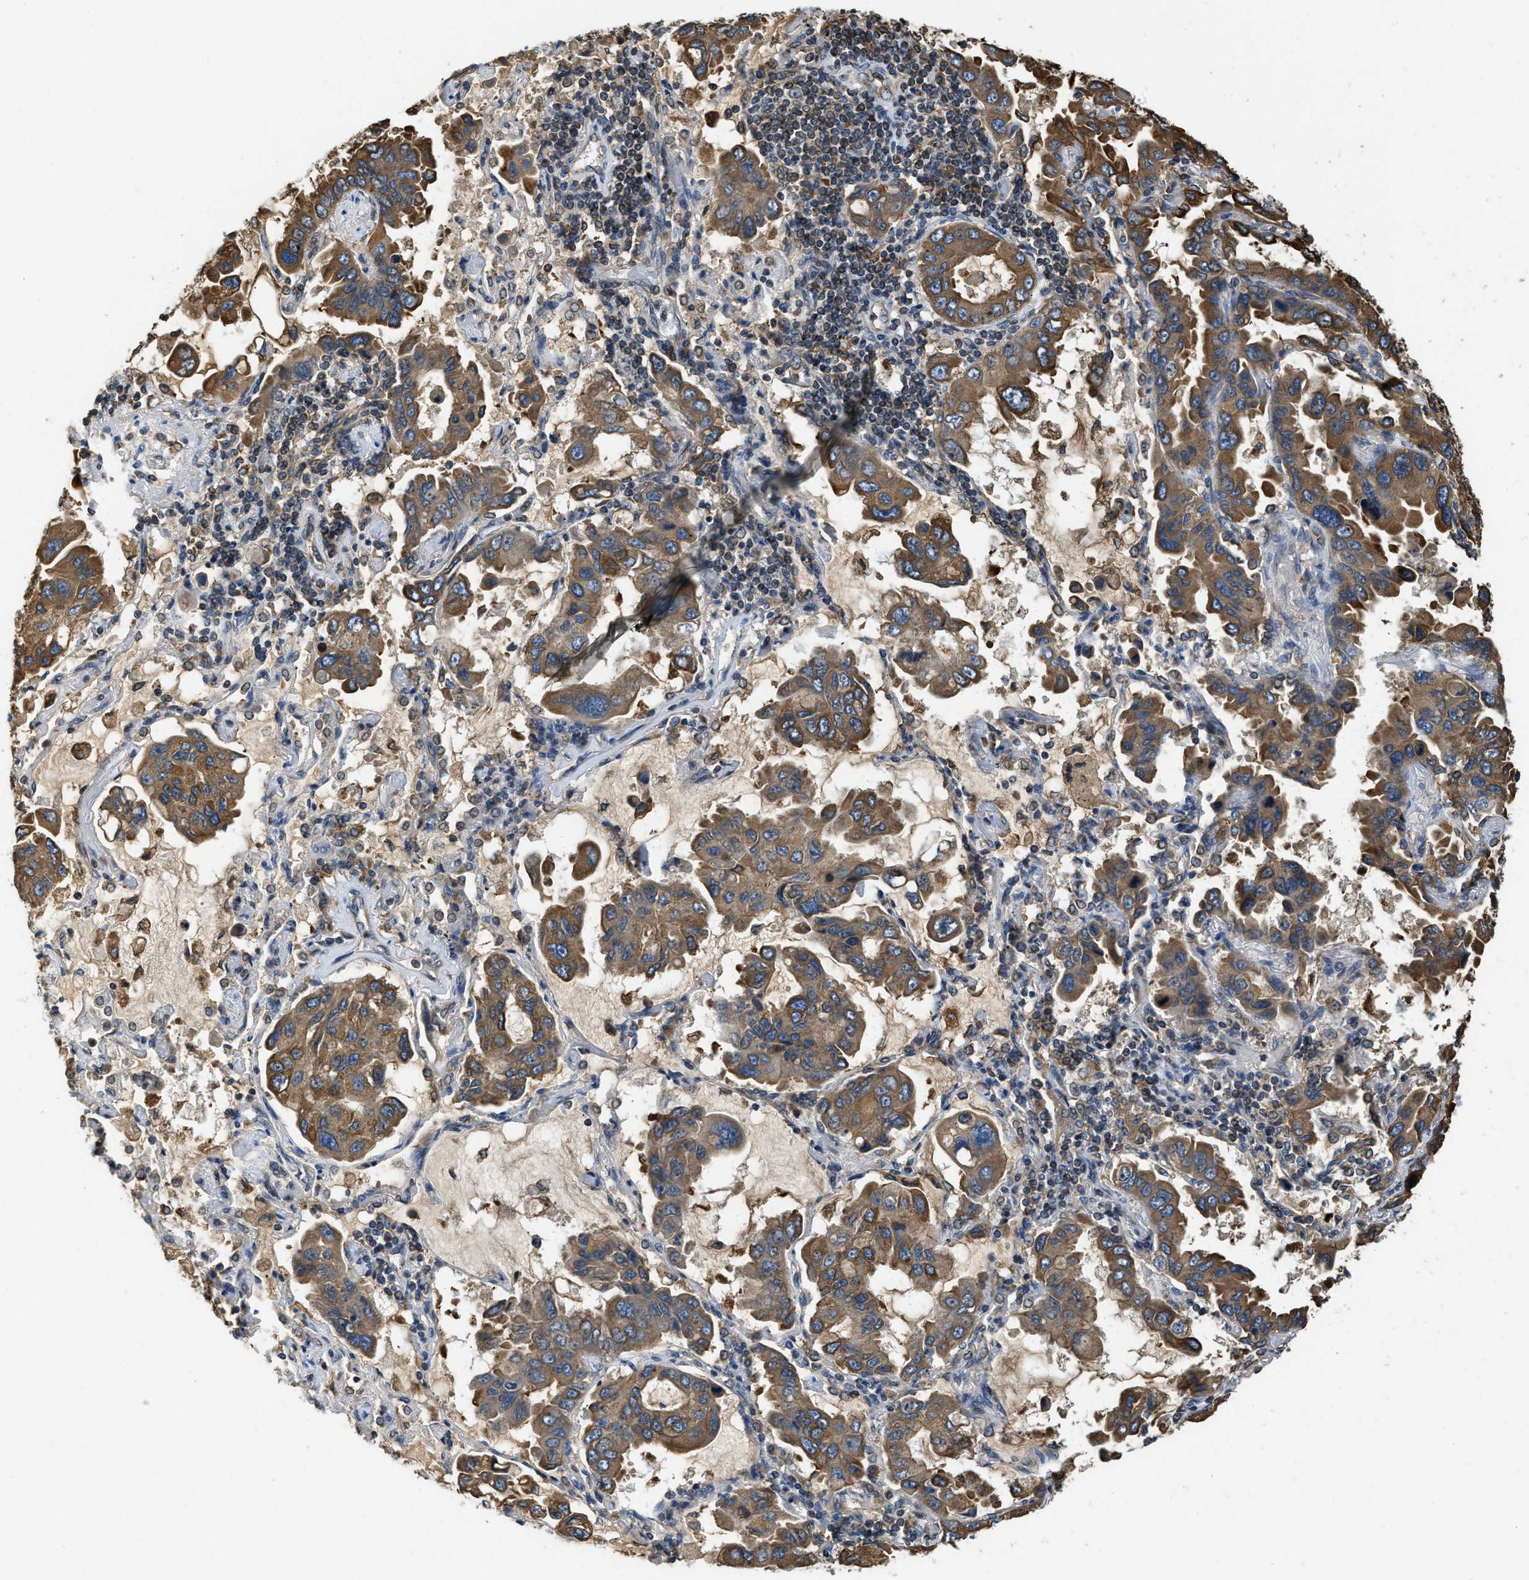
{"staining": {"intensity": "moderate", "quantity": ">75%", "location": "cytoplasmic/membranous"}, "tissue": "lung cancer", "cell_type": "Tumor cells", "image_type": "cancer", "snomed": [{"axis": "morphology", "description": "Adenocarcinoma, NOS"}, {"axis": "topography", "description": "Lung"}], "caption": "Brown immunohistochemical staining in lung adenocarcinoma shows moderate cytoplasmic/membranous positivity in about >75% of tumor cells. (DAB (3,3'-diaminobenzidine) IHC, brown staining for protein, blue staining for nuclei).", "gene": "BCAP31", "patient": {"sex": "male", "age": 64}}